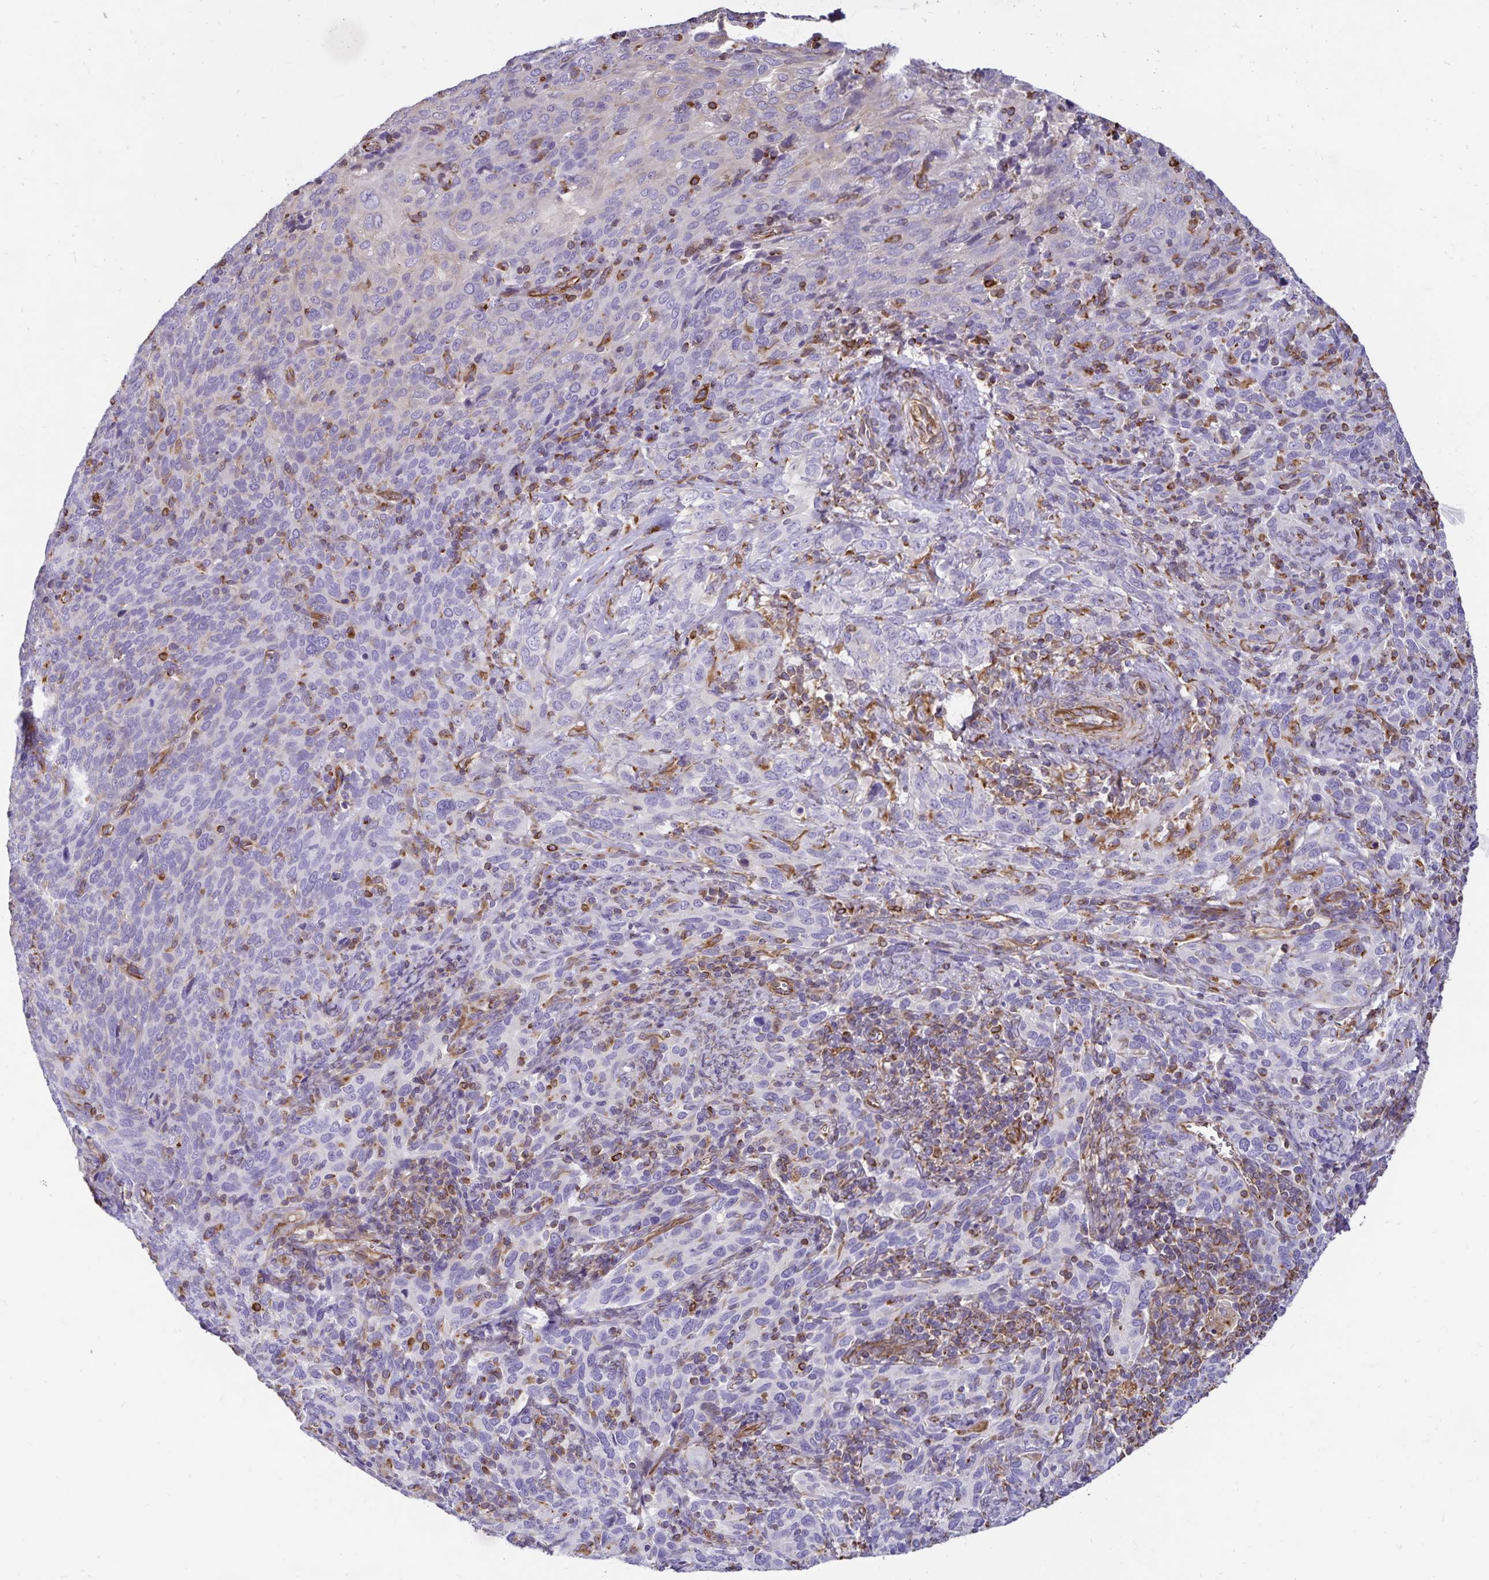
{"staining": {"intensity": "negative", "quantity": "none", "location": "none"}, "tissue": "cervical cancer", "cell_type": "Tumor cells", "image_type": "cancer", "snomed": [{"axis": "morphology", "description": "Squamous cell carcinoma, NOS"}, {"axis": "topography", "description": "Cervix"}], "caption": "Histopathology image shows no significant protein expression in tumor cells of cervical cancer (squamous cell carcinoma).", "gene": "TRPV6", "patient": {"sex": "female", "age": 51}}